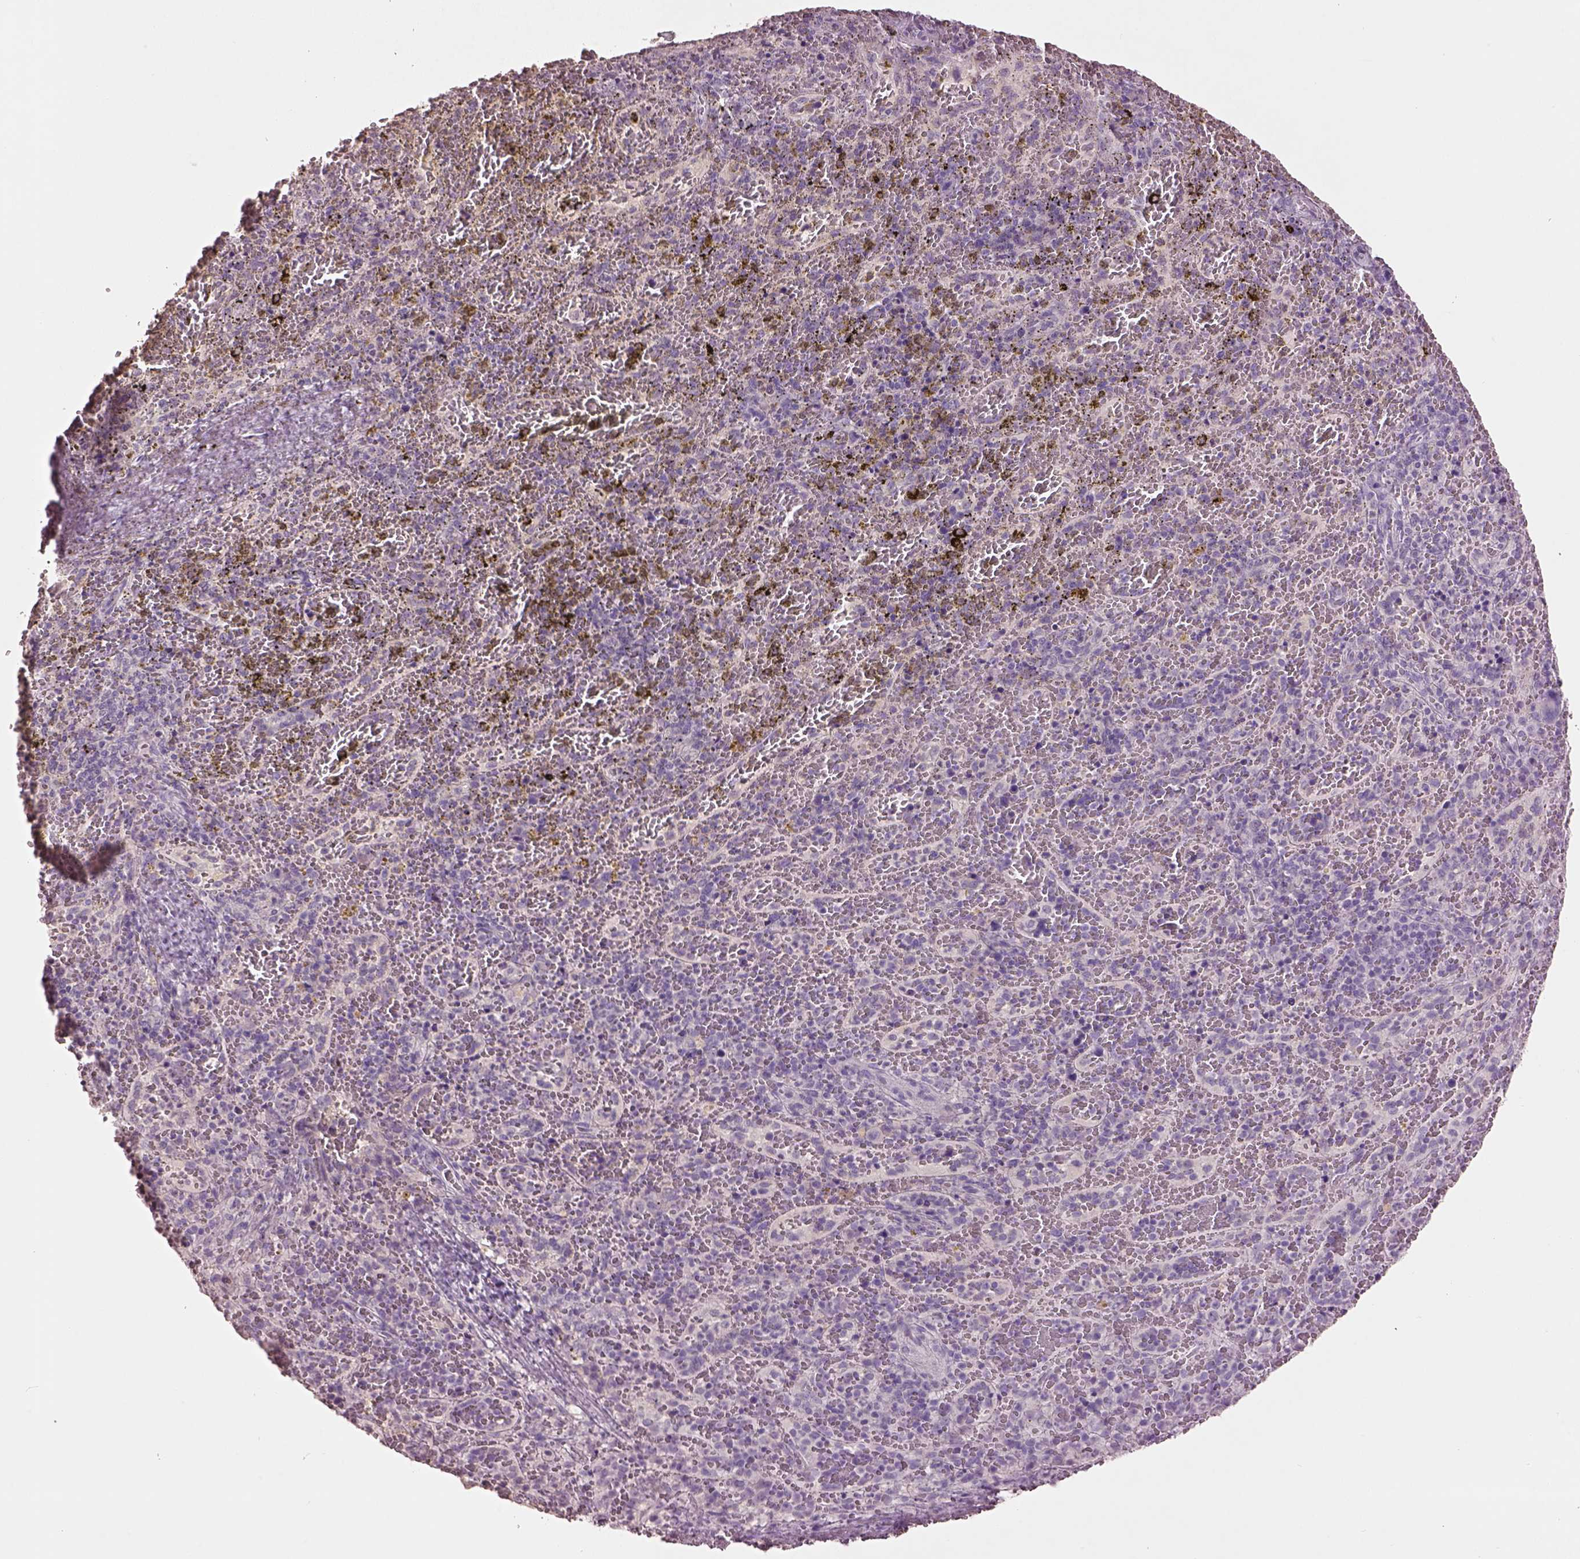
{"staining": {"intensity": "negative", "quantity": "none", "location": "none"}, "tissue": "spleen", "cell_type": "Cells in red pulp", "image_type": "normal", "snomed": [{"axis": "morphology", "description": "Normal tissue, NOS"}, {"axis": "topography", "description": "Spleen"}], "caption": "There is no significant expression in cells in red pulp of spleen. (DAB immunohistochemistry (IHC), high magnification).", "gene": "KCNIP3", "patient": {"sex": "female", "age": 50}}